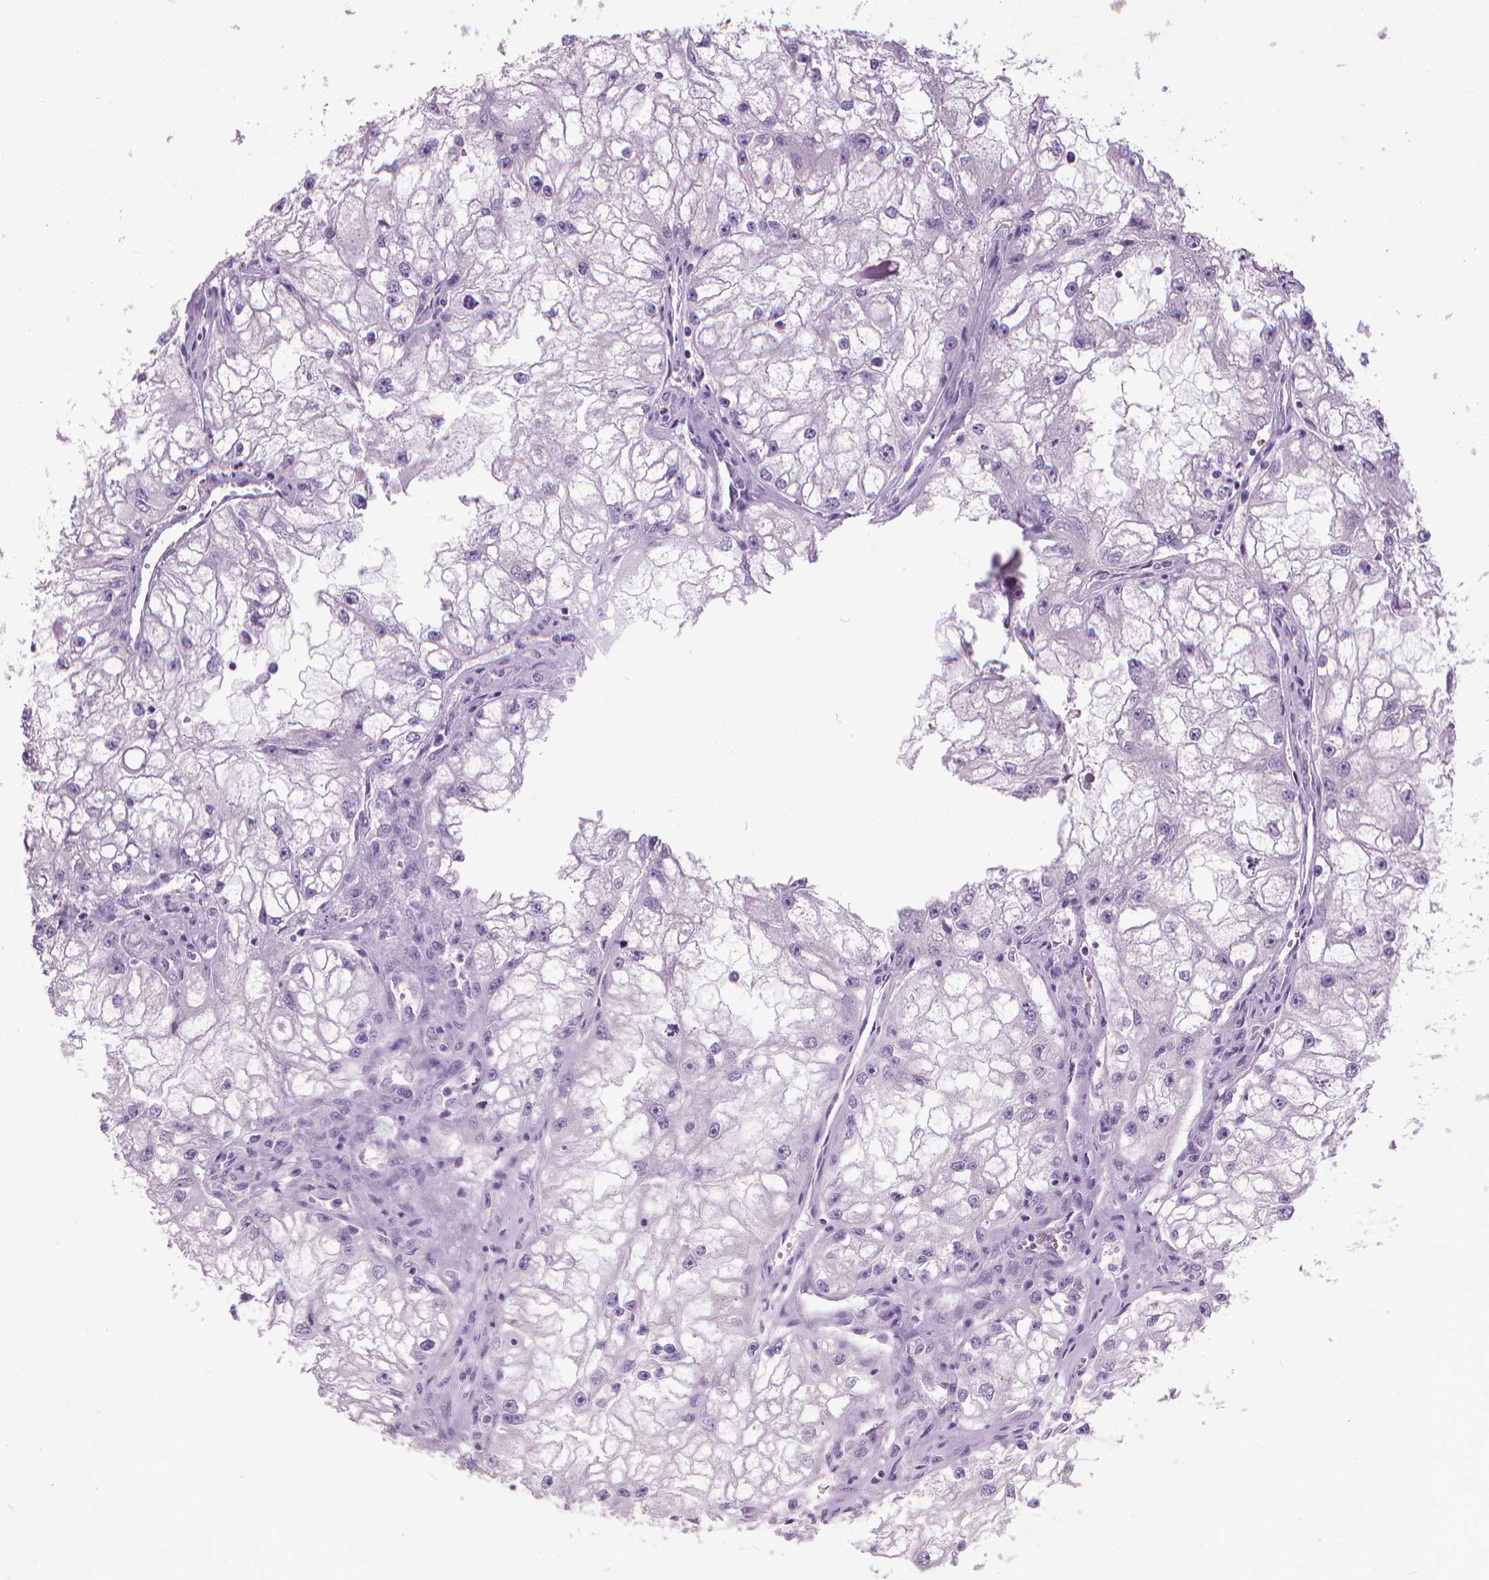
{"staining": {"intensity": "negative", "quantity": "none", "location": "none"}, "tissue": "renal cancer", "cell_type": "Tumor cells", "image_type": "cancer", "snomed": [{"axis": "morphology", "description": "Adenocarcinoma, NOS"}, {"axis": "topography", "description": "Kidney"}], "caption": "A micrograph of human adenocarcinoma (renal) is negative for staining in tumor cells. The staining is performed using DAB (3,3'-diaminobenzidine) brown chromogen with nuclei counter-stained in using hematoxylin.", "gene": "KRT5", "patient": {"sex": "male", "age": 59}}